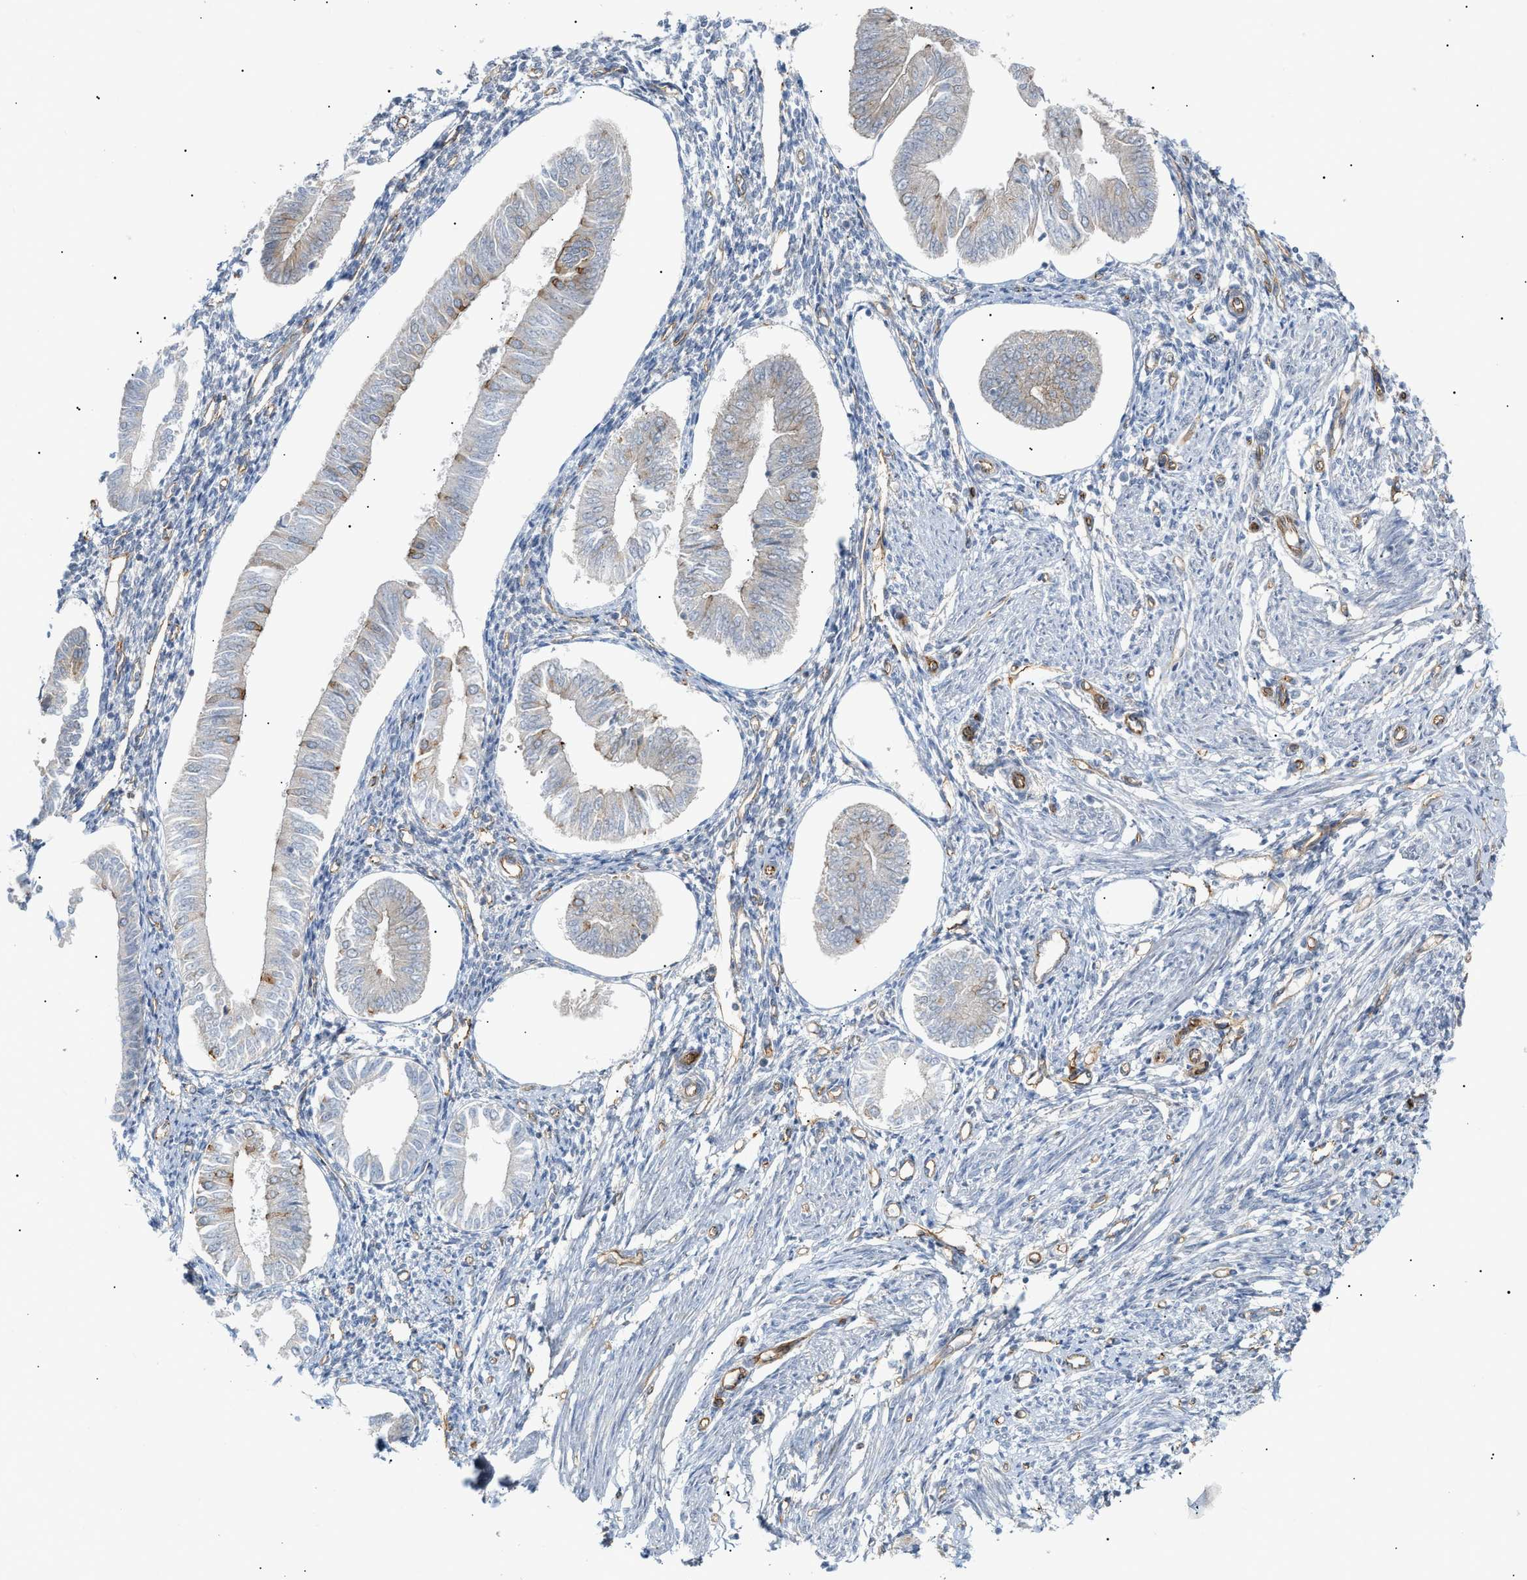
{"staining": {"intensity": "negative", "quantity": "none", "location": "none"}, "tissue": "endometrium", "cell_type": "Cells in endometrial stroma", "image_type": "normal", "snomed": [{"axis": "morphology", "description": "Normal tissue, NOS"}, {"axis": "topography", "description": "Endometrium"}], "caption": "DAB immunohistochemical staining of unremarkable human endometrium exhibits no significant staining in cells in endometrial stroma. (DAB IHC visualized using brightfield microscopy, high magnification).", "gene": "ZFHX2", "patient": {"sex": "female", "age": 50}}